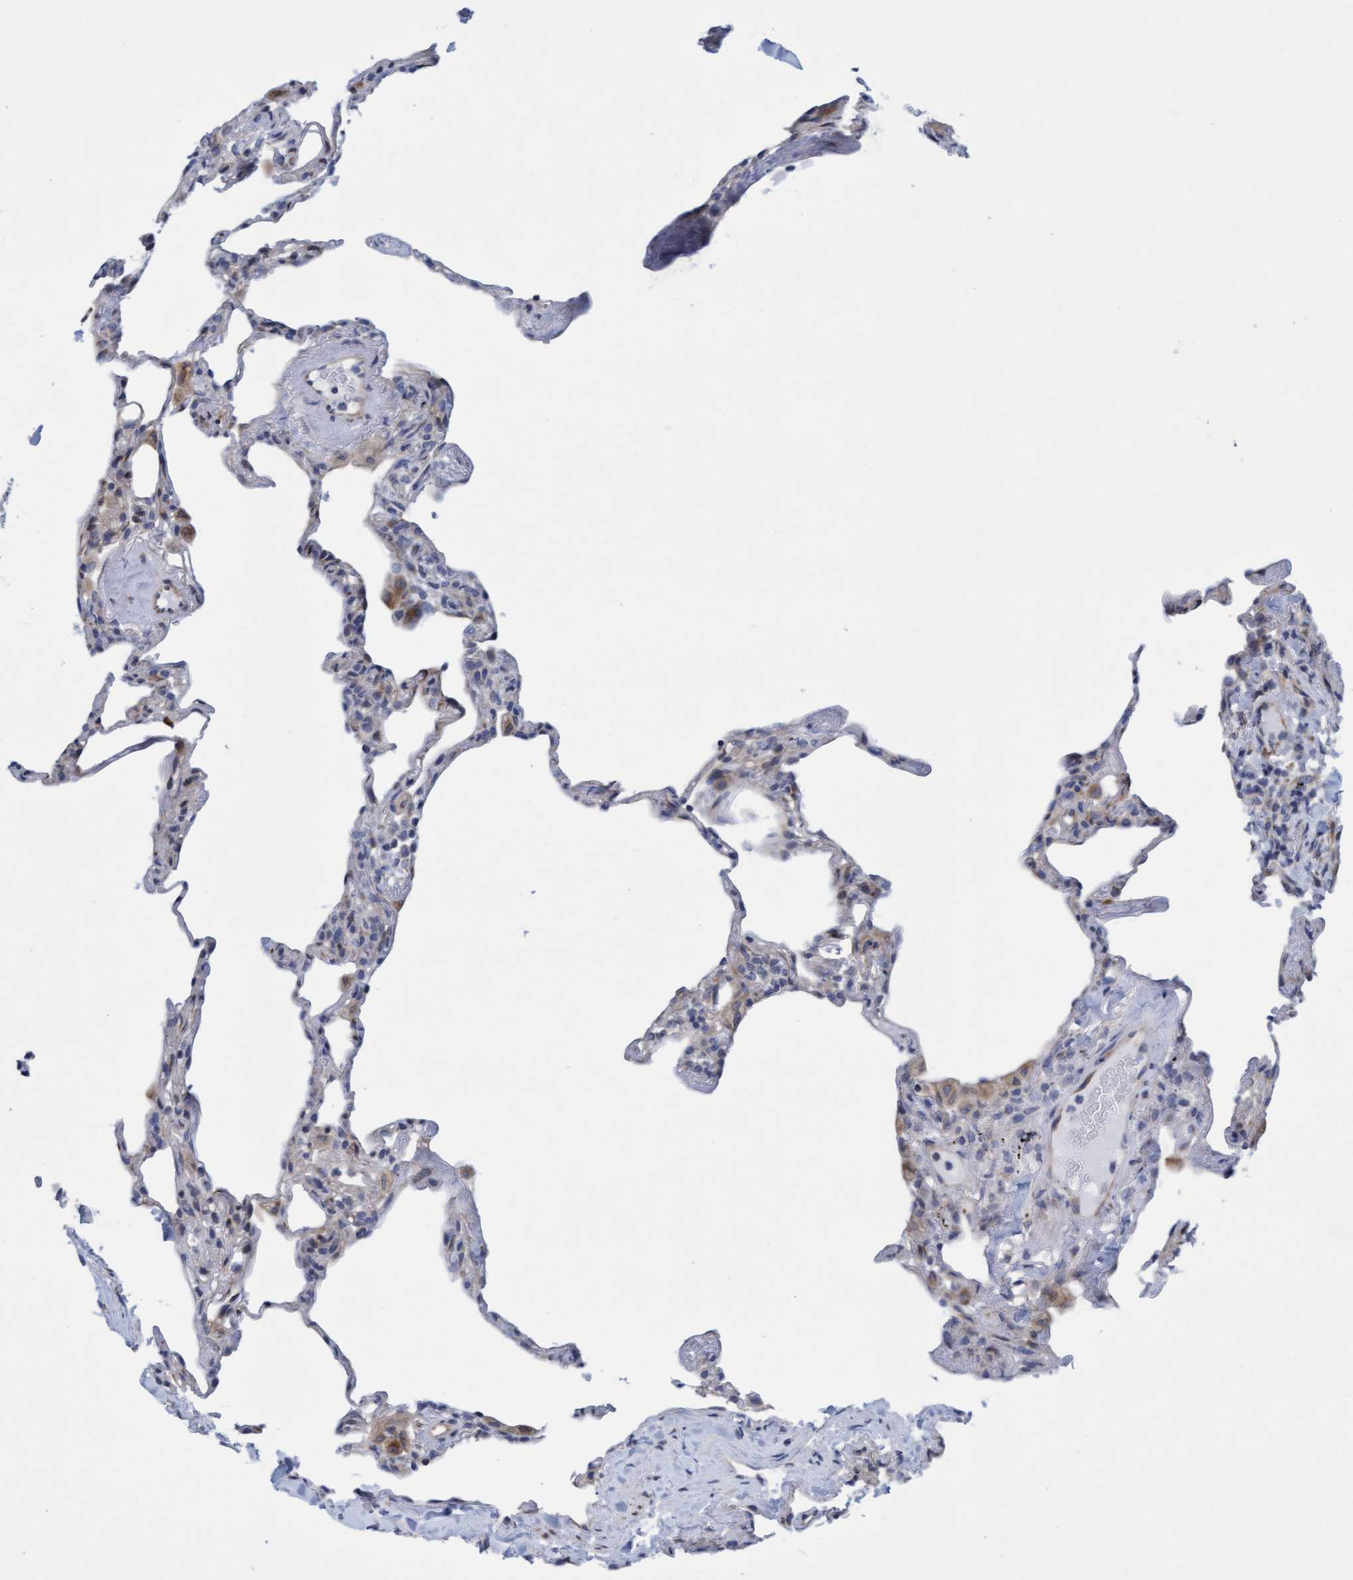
{"staining": {"intensity": "negative", "quantity": "none", "location": "none"}, "tissue": "lung", "cell_type": "Alveolar cells", "image_type": "normal", "snomed": [{"axis": "morphology", "description": "Normal tissue, NOS"}, {"axis": "topography", "description": "Lung"}], "caption": "A high-resolution photomicrograph shows immunohistochemistry staining of benign lung, which reveals no significant positivity in alveolar cells. (DAB (3,3'-diaminobenzidine) IHC with hematoxylin counter stain).", "gene": "SLC28A3", "patient": {"sex": "male", "age": 59}}